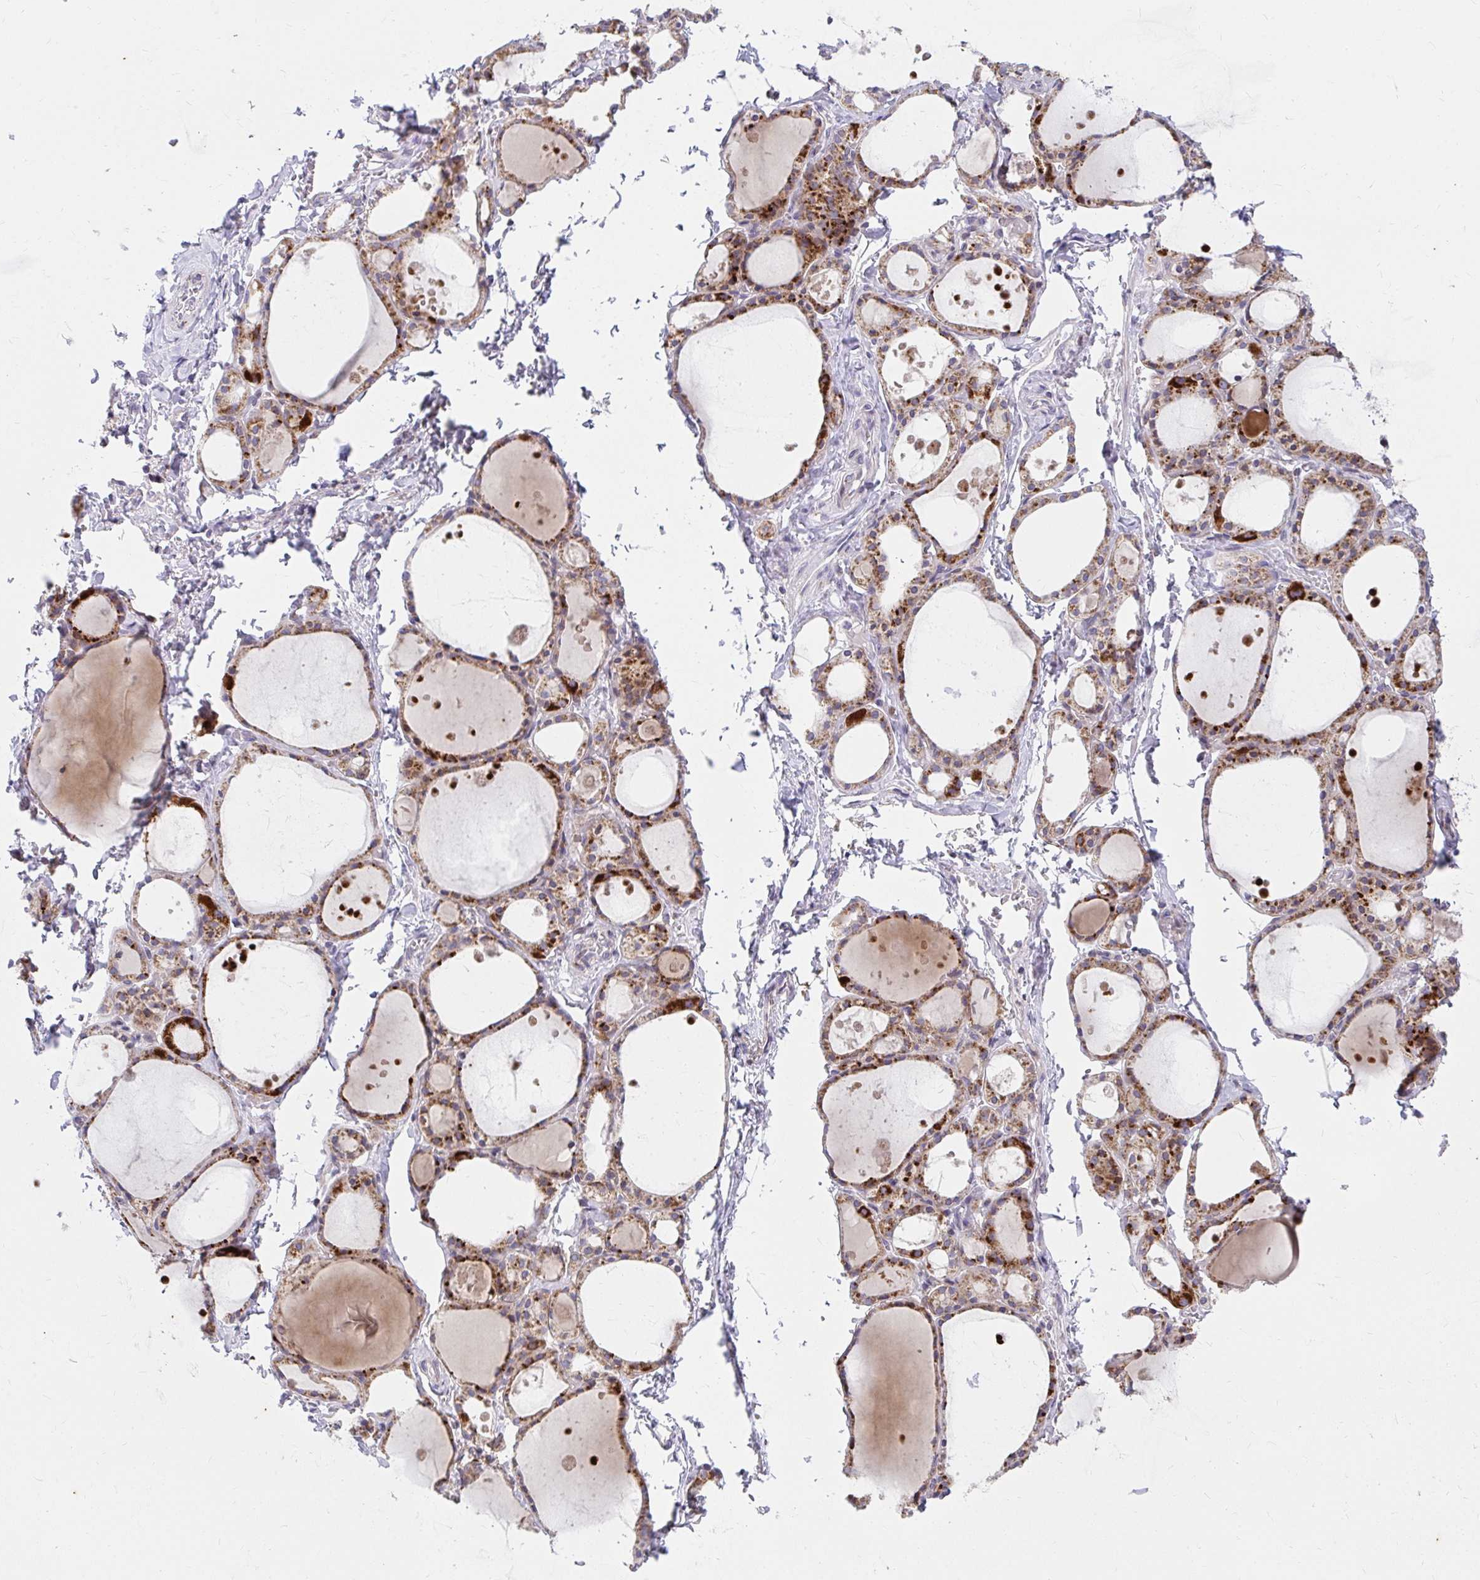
{"staining": {"intensity": "moderate", "quantity": ">75%", "location": "cytoplasmic/membranous"}, "tissue": "thyroid gland", "cell_type": "Glandular cells", "image_type": "normal", "snomed": [{"axis": "morphology", "description": "Normal tissue, NOS"}, {"axis": "topography", "description": "Thyroid gland"}], "caption": "Immunohistochemistry (IHC) micrograph of benign human thyroid gland stained for a protein (brown), which reveals medium levels of moderate cytoplasmic/membranous positivity in about >75% of glandular cells.", "gene": "EXOC5", "patient": {"sex": "male", "age": 68}}